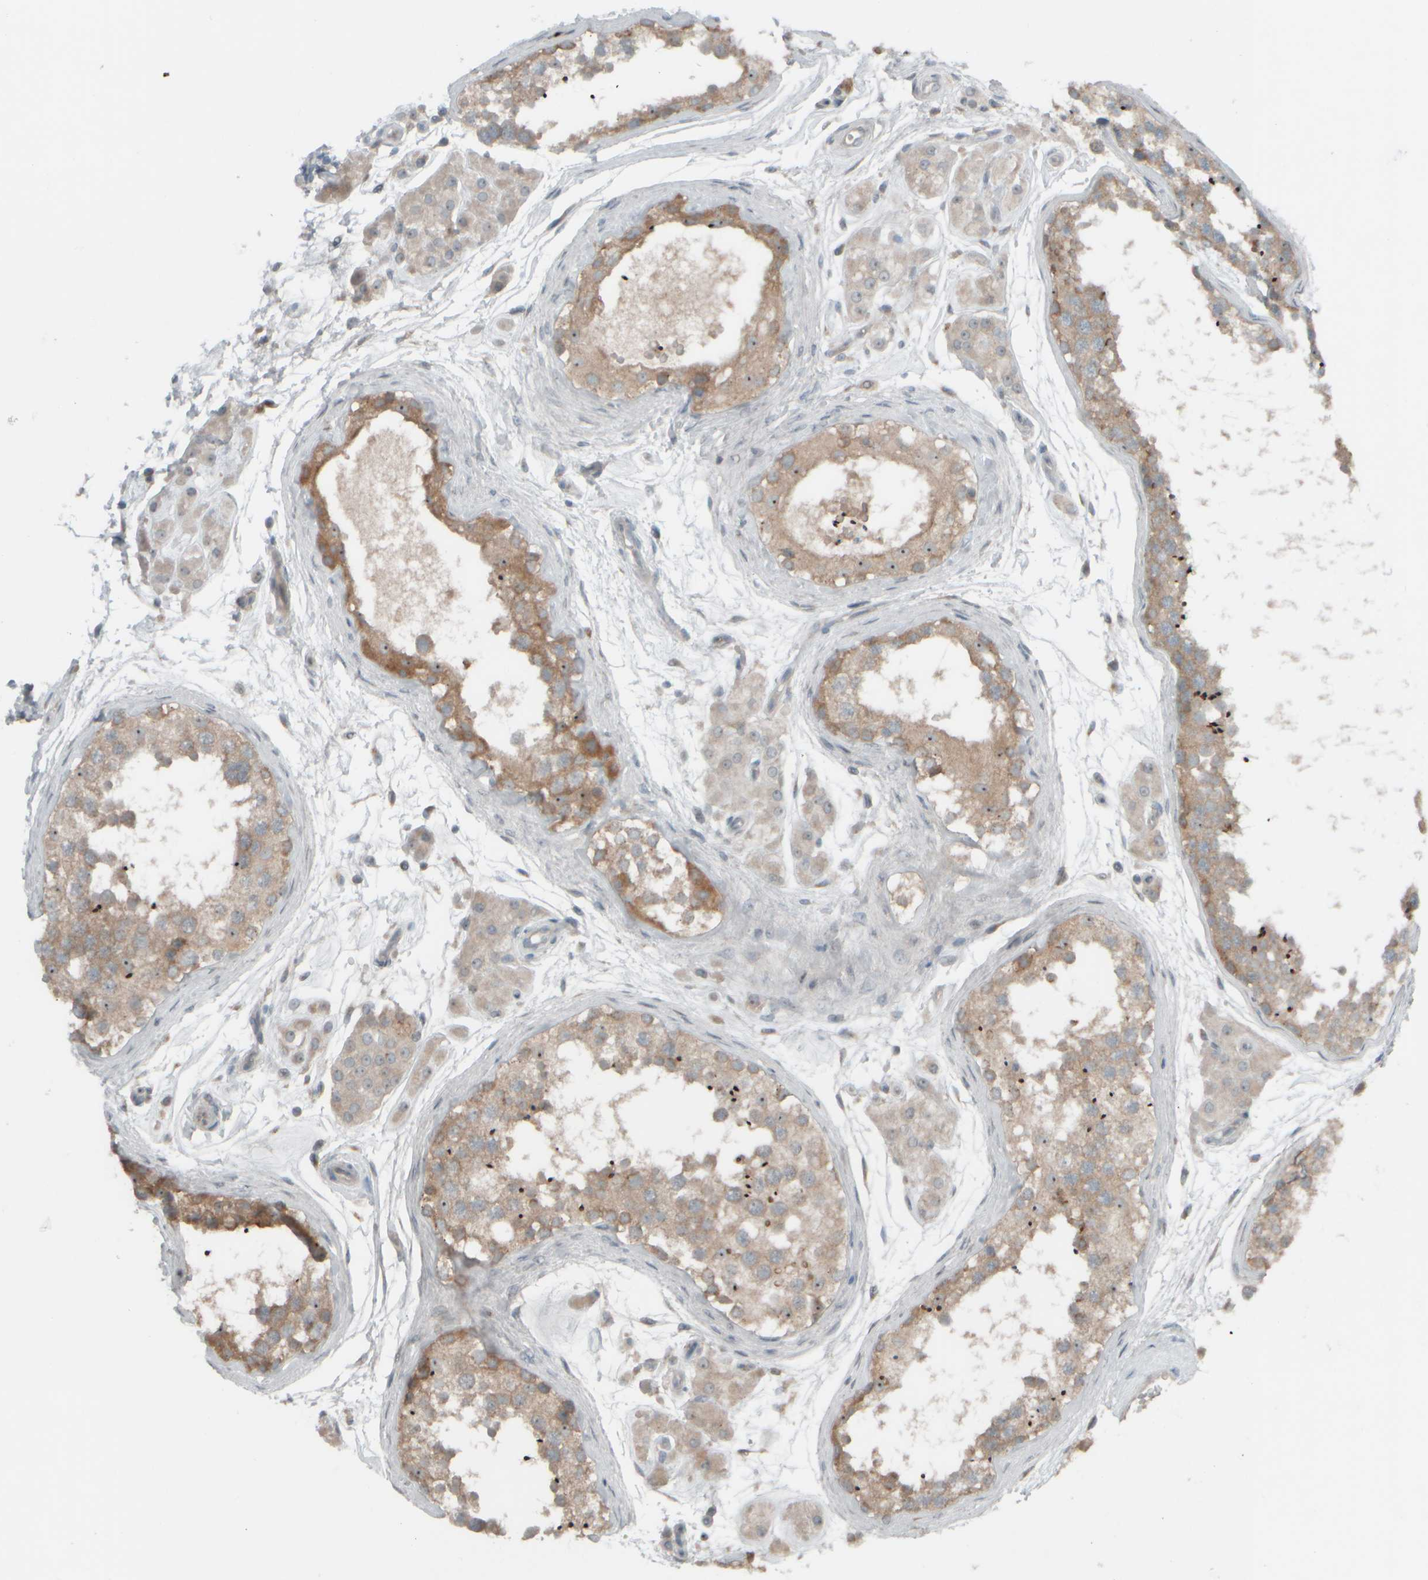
{"staining": {"intensity": "moderate", "quantity": ">75%", "location": "cytoplasmic/membranous"}, "tissue": "testis", "cell_type": "Cells in seminiferous ducts", "image_type": "normal", "snomed": [{"axis": "morphology", "description": "Normal tissue, NOS"}, {"axis": "topography", "description": "Testis"}], "caption": "Protein expression by immunohistochemistry shows moderate cytoplasmic/membranous staining in approximately >75% of cells in seminiferous ducts in benign testis. (DAB (3,3'-diaminobenzidine) = brown stain, brightfield microscopy at high magnification).", "gene": "HGS", "patient": {"sex": "male", "age": 56}}